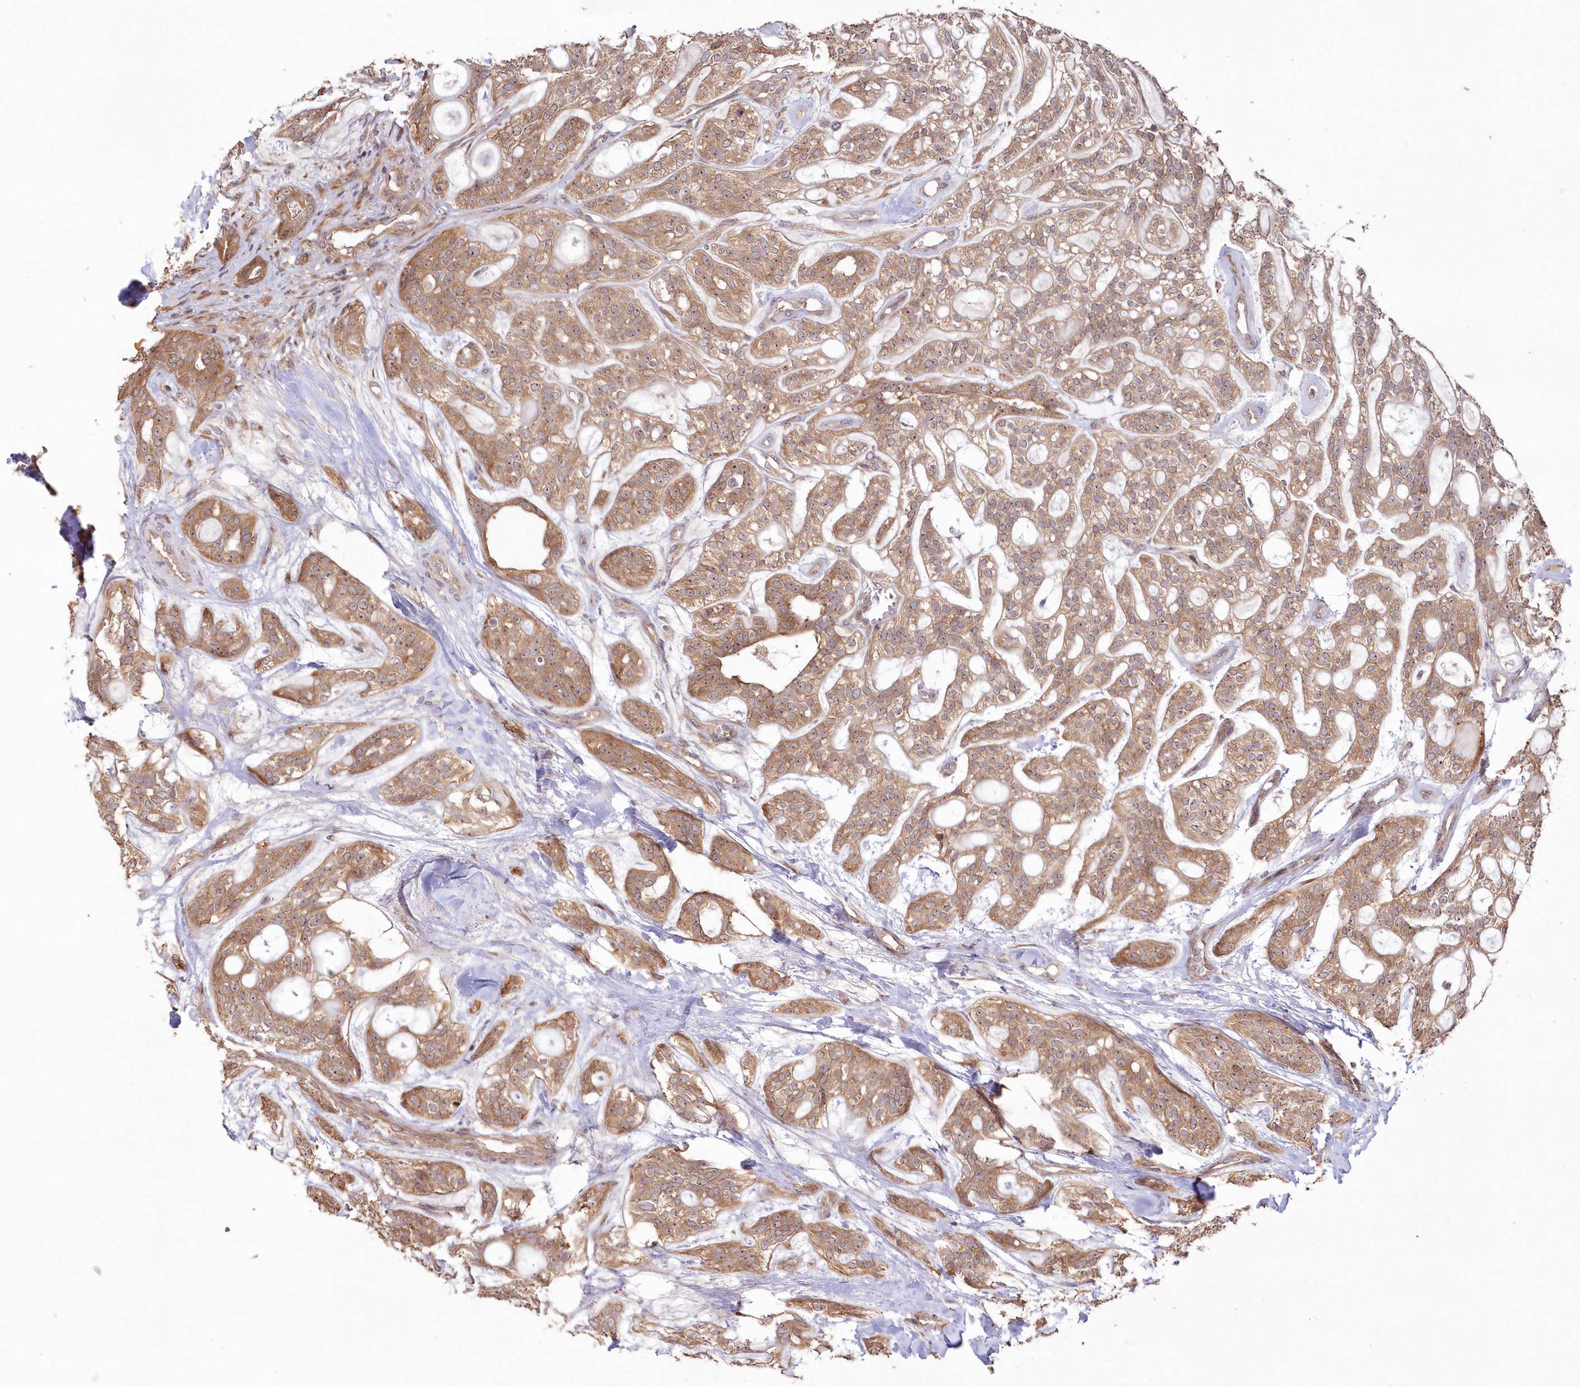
{"staining": {"intensity": "moderate", "quantity": ">75%", "location": "cytoplasmic/membranous,nuclear"}, "tissue": "head and neck cancer", "cell_type": "Tumor cells", "image_type": "cancer", "snomed": [{"axis": "morphology", "description": "Adenocarcinoma, NOS"}, {"axis": "topography", "description": "Head-Neck"}], "caption": "The histopathology image demonstrates immunohistochemical staining of head and neck cancer. There is moderate cytoplasmic/membranous and nuclear positivity is present in approximately >75% of tumor cells.", "gene": "TBCA", "patient": {"sex": "male", "age": 66}}